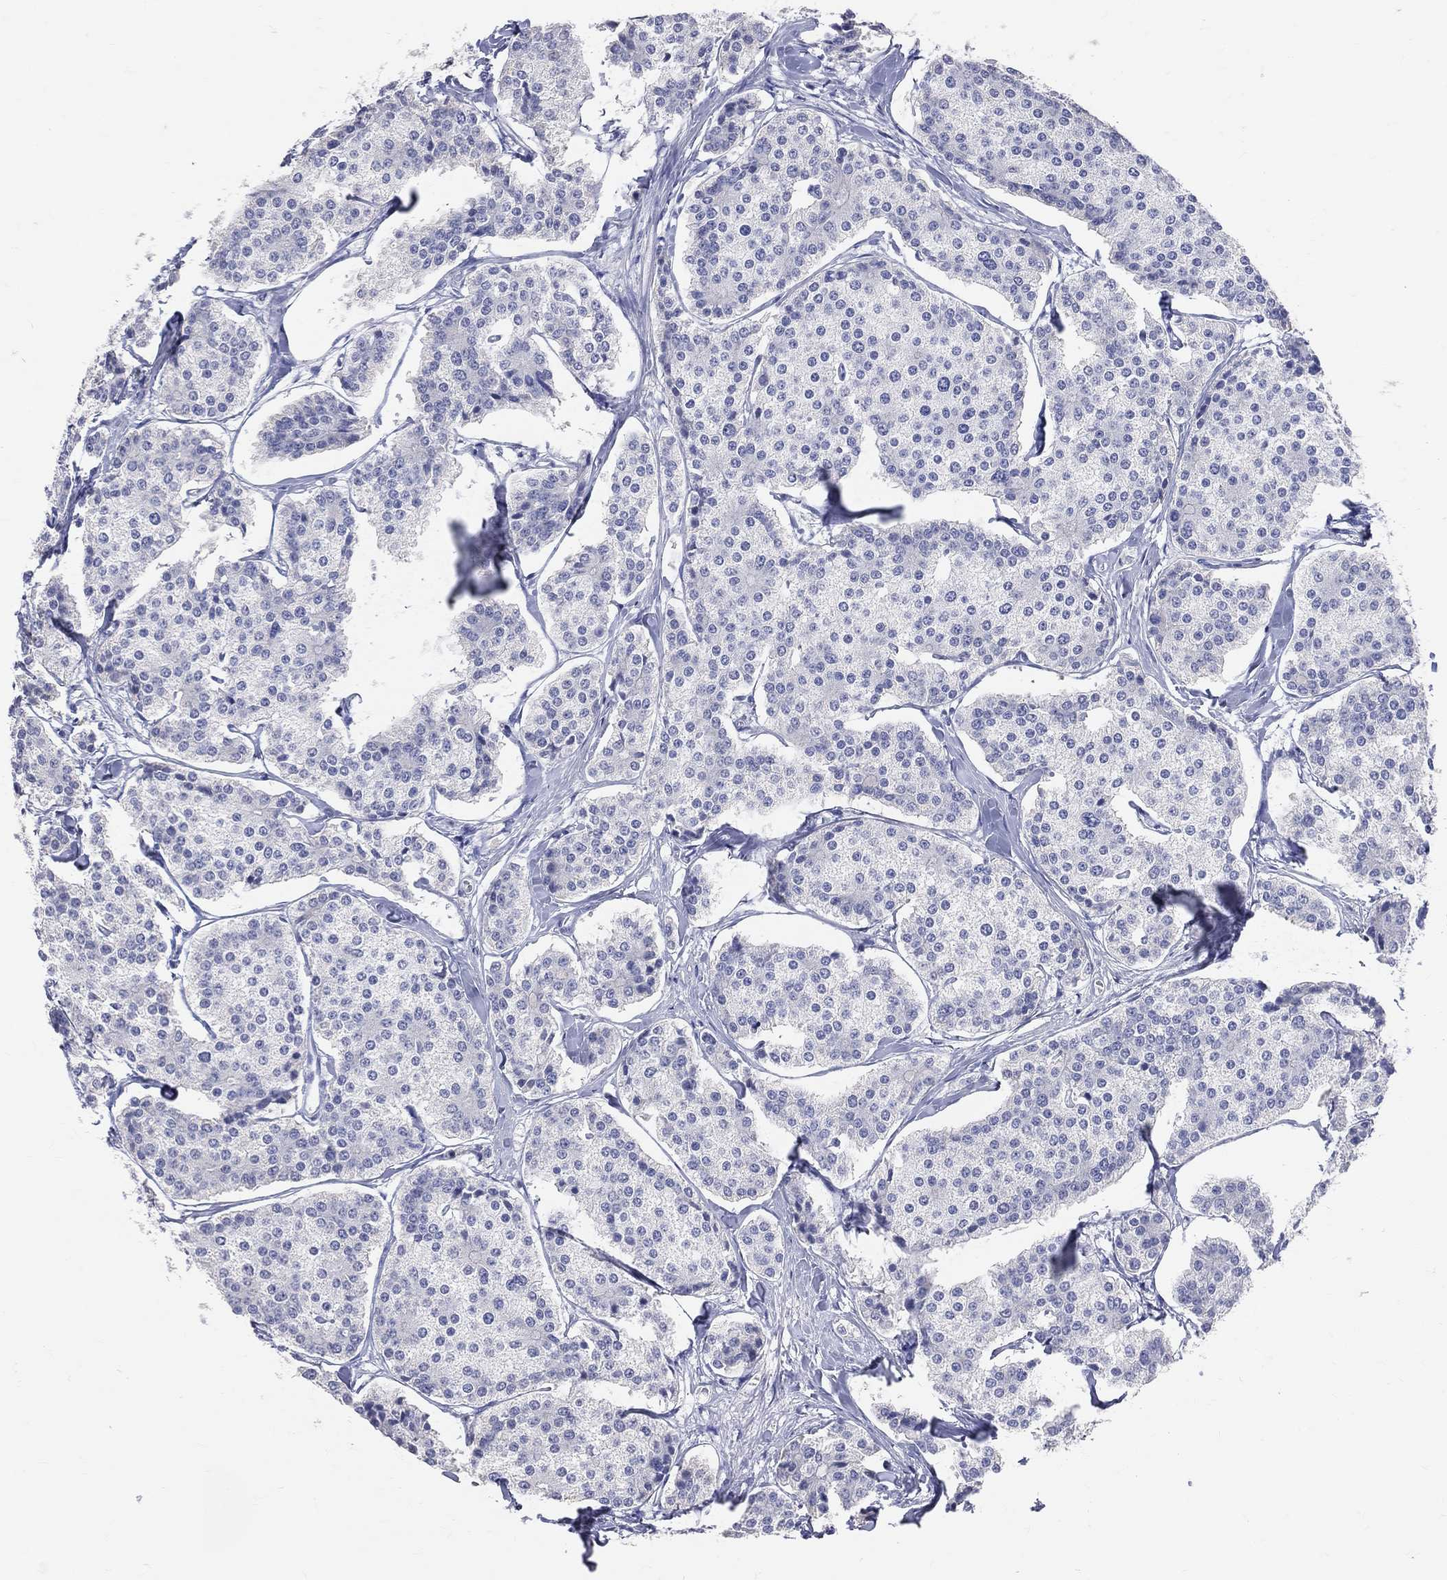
{"staining": {"intensity": "negative", "quantity": "none", "location": "none"}, "tissue": "carcinoid", "cell_type": "Tumor cells", "image_type": "cancer", "snomed": [{"axis": "morphology", "description": "Carcinoid, malignant, NOS"}, {"axis": "topography", "description": "Small intestine"}], "caption": "This image is of carcinoid stained with IHC to label a protein in brown with the nuclei are counter-stained blue. There is no staining in tumor cells.", "gene": "LAT", "patient": {"sex": "female", "age": 65}}